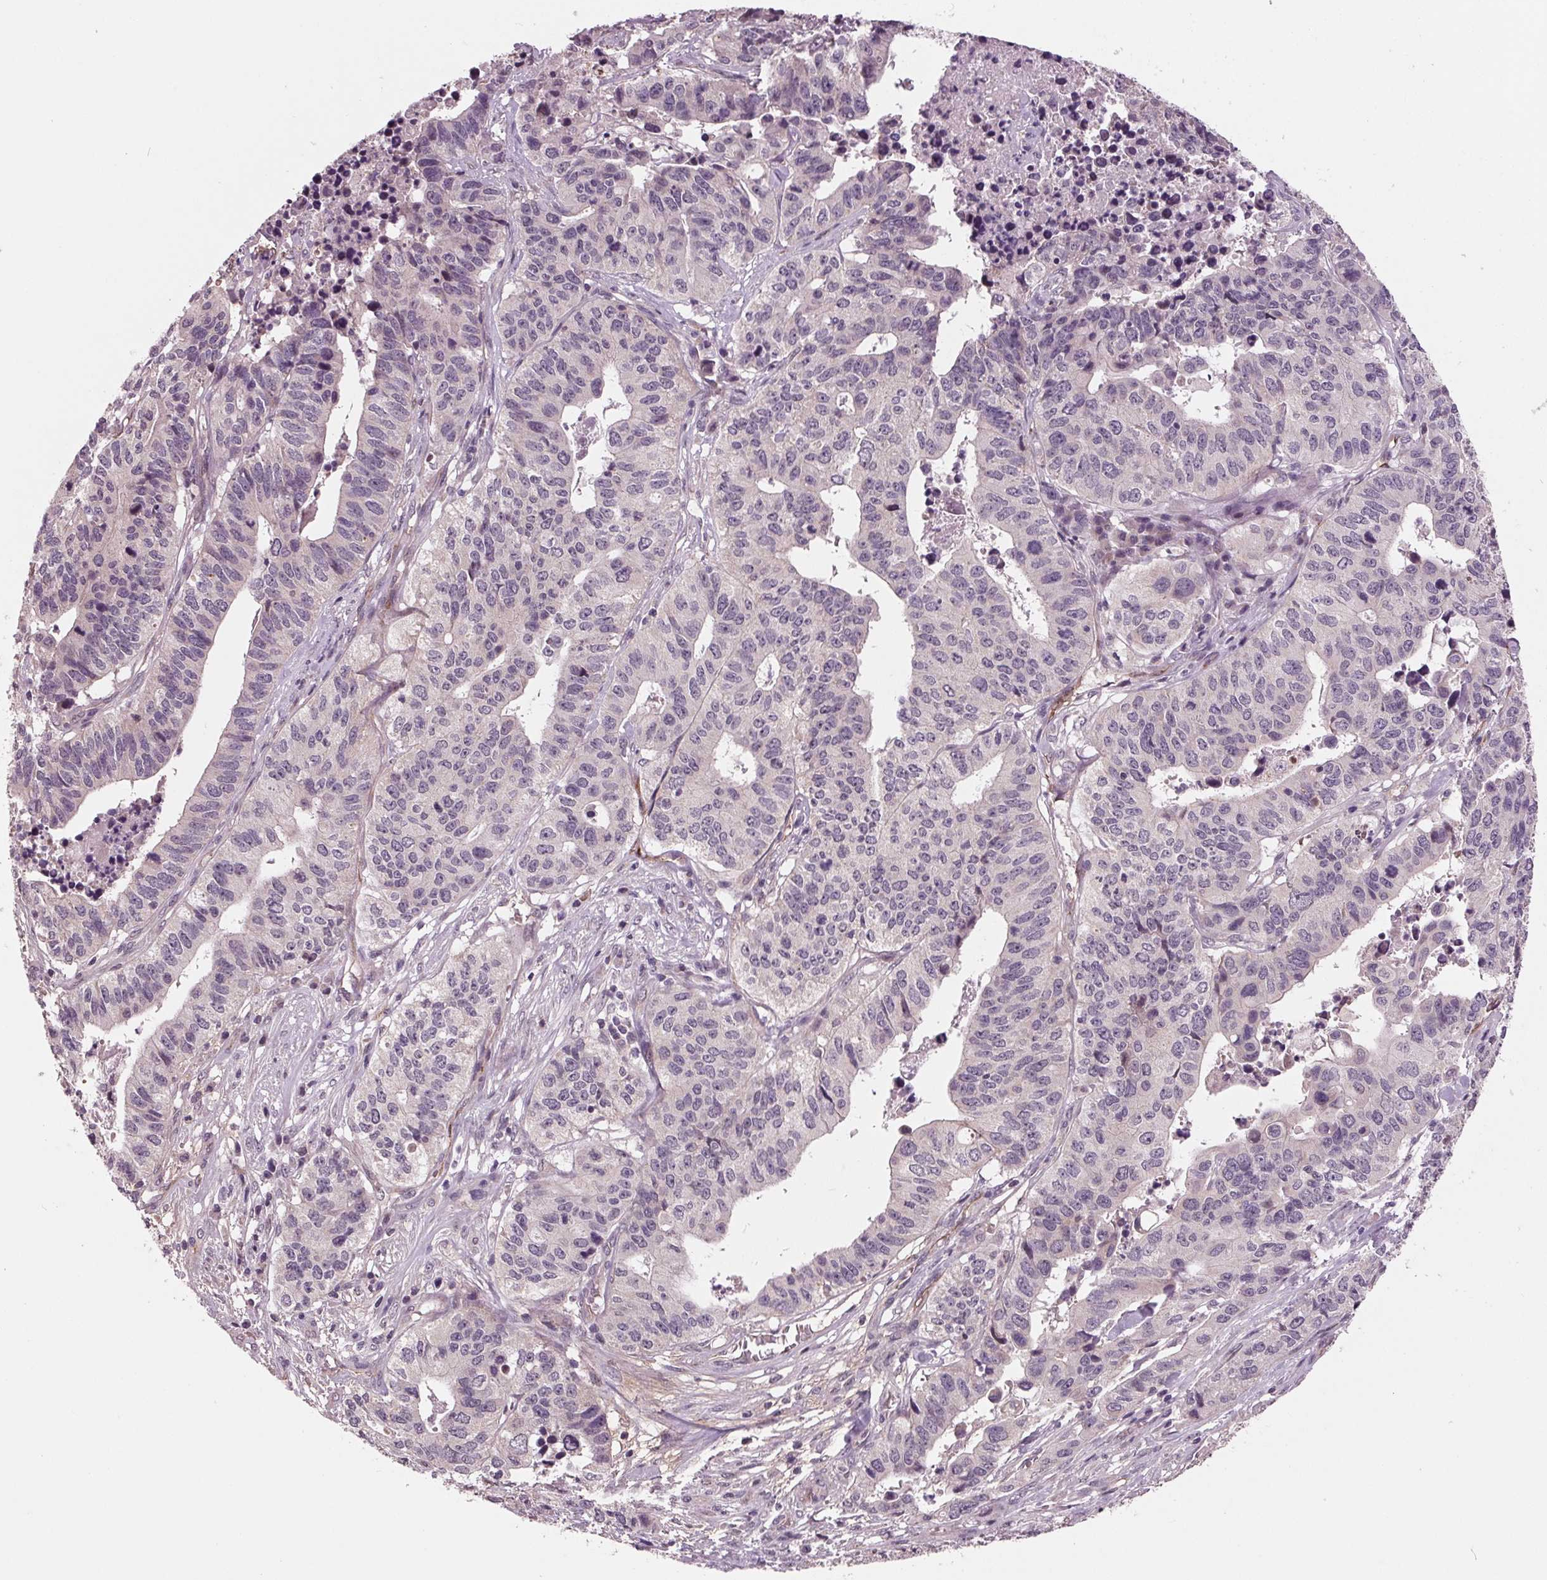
{"staining": {"intensity": "negative", "quantity": "none", "location": "none"}, "tissue": "stomach cancer", "cell_type": "Tumor cells", "image_type": "cancer", "snomed": [{"axis": "morphology", "description": "Adenocarcinoma, NOS"}, {"axis": "topography", "description": "Stomach, upper"}], "caption": "Immunohistochemical staining of stomach cancer demonstrates no significant expression in tumor cells. The staining is performed using DAB brown chromogen with nuclei counter-stained in using hematoxylin.", "gene": "MAPK8", "patient": {"sex": "female", "age": 67}}